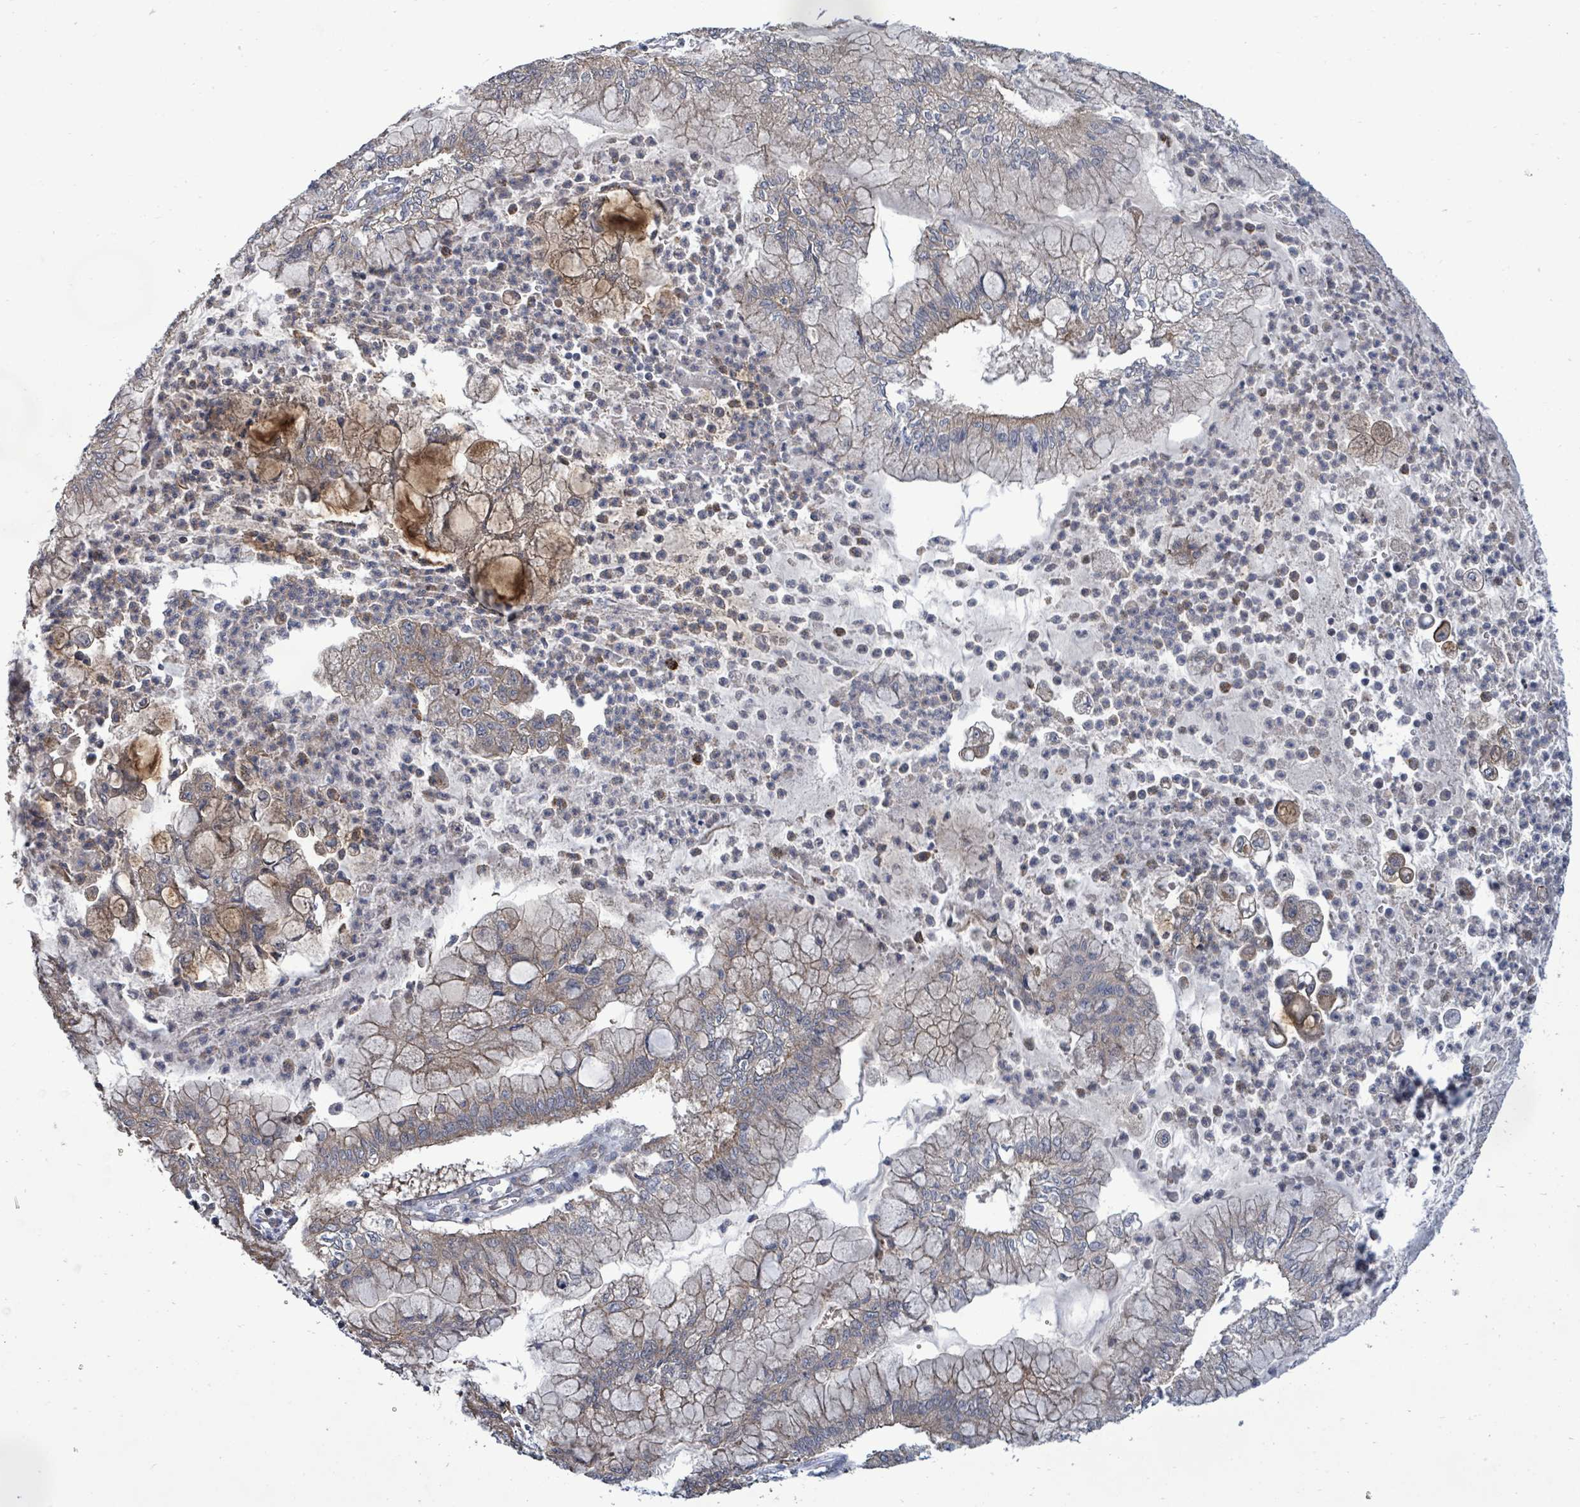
{"staining": {"intensity": "moderate", "quantity": "25%-75%", "location": "cytoplasmic/membranous"}, "tissue": "pancreatic cancer", "cell_type": "Tumor cells", "image_type": "cancer", "snomed": [{"axis": "morphology", "description": "Adenocarcinoma, NOS"}, {"axis": "topography", "description": "Pancreas"}], "caption": "Pancreatic cancer stained for a protein (brown) displays moderate cytoplasmic/membranous positive staining in about 25%-75% of tumor cells.", "gene": "KBTBD11", "patient": {"sex": "male", "age": 73}}